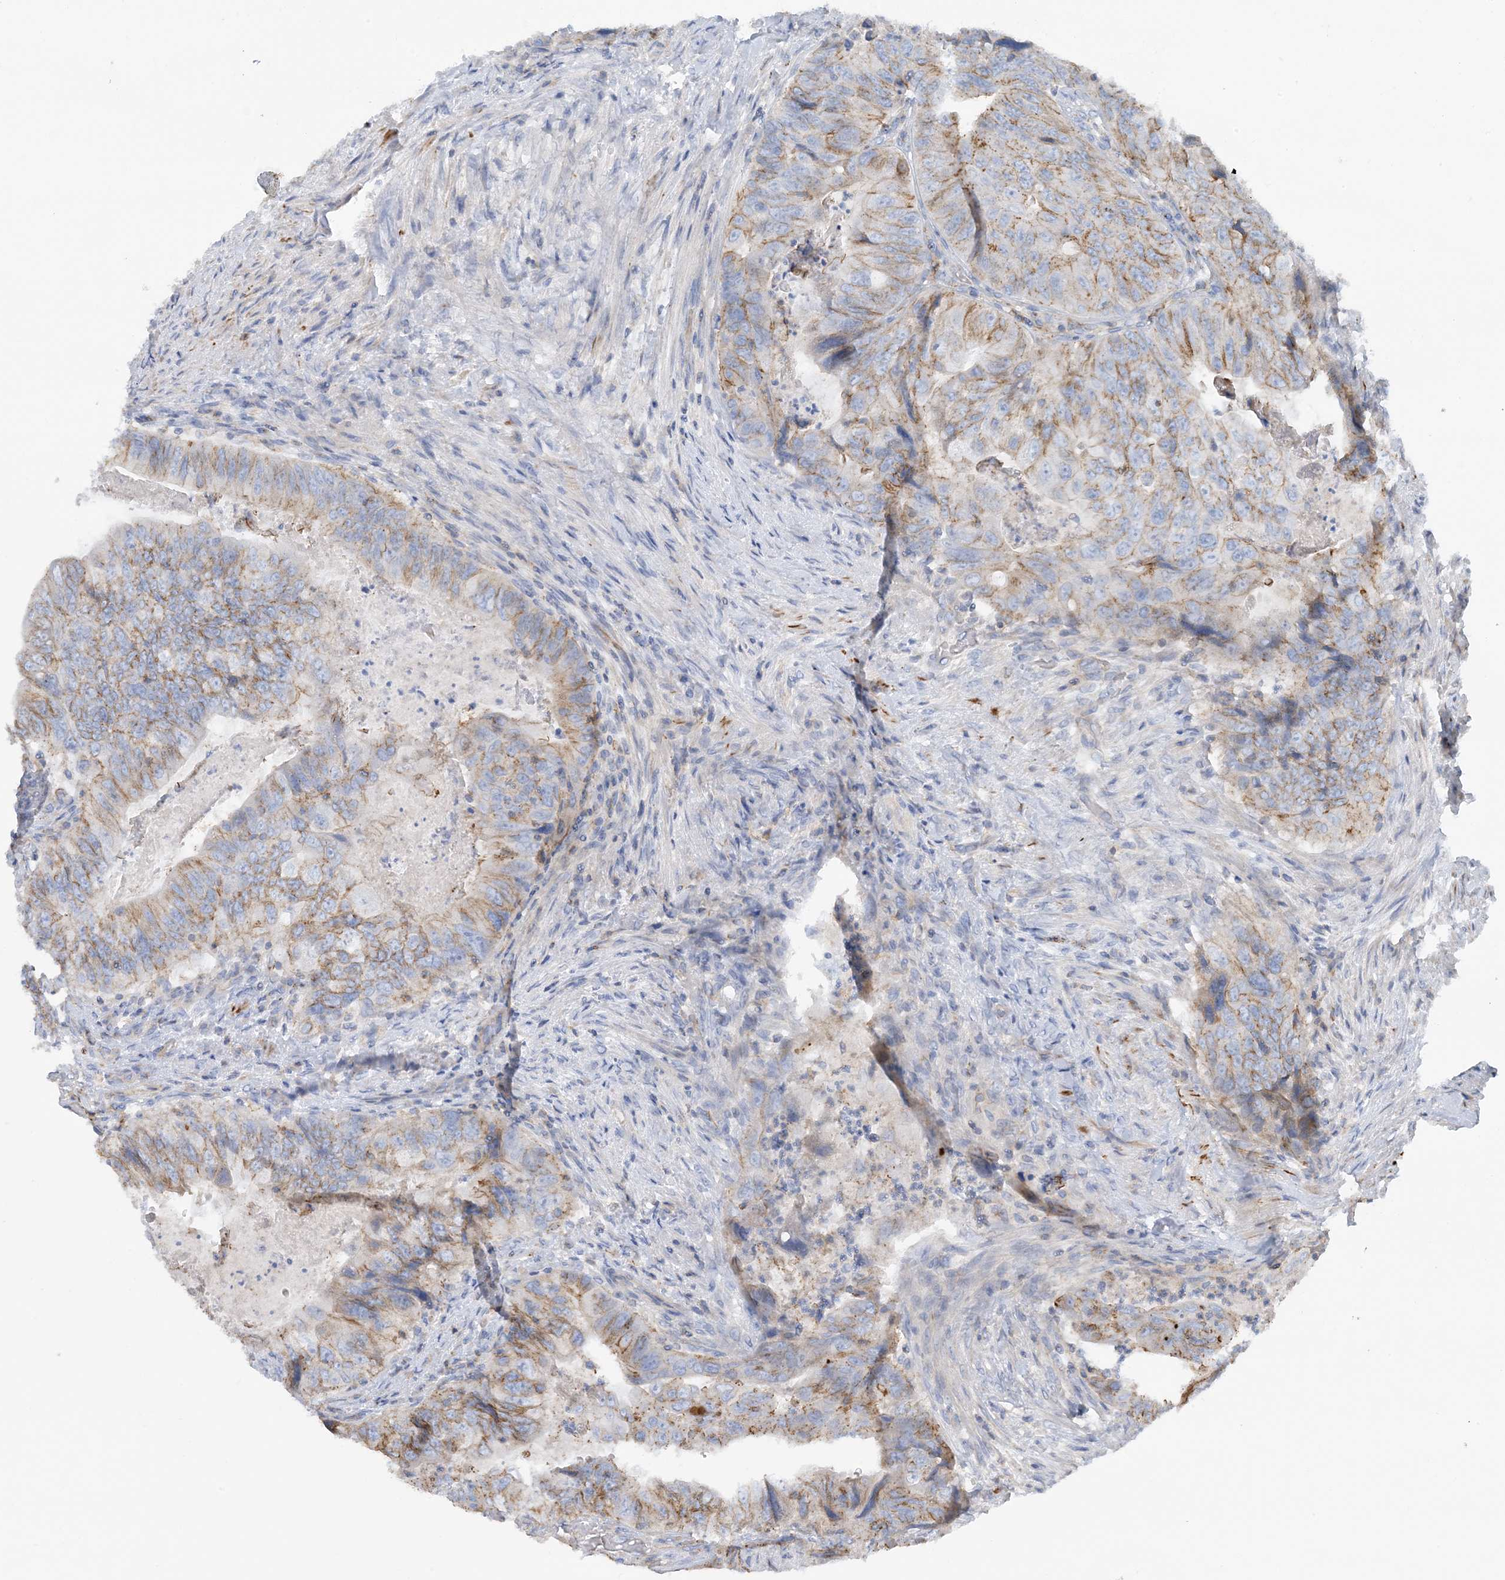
{"staining": {"intensity": "moderate", "quantity": "25%-75%", "location": "cytoplasmic/membranous"}, "tissue": "colorectal cancer", "cell_type": "Tumor cells", "image_type": "cancer", "snomed": [{"axis": "morphology", "description": "Adenocarcinoma, NOS"}, {"axis": "topography", "description": "Rectum"}], "caption": "Immunohistochemistry of colorectal cancer (adenocarcinoma) exhibits medium levels of moderate cytoplasmic/membranous positivity in approximately 25%-75% of tumor cells.", "gene": "CALHM5", "patient": {"sex": "male", "age": 63}}